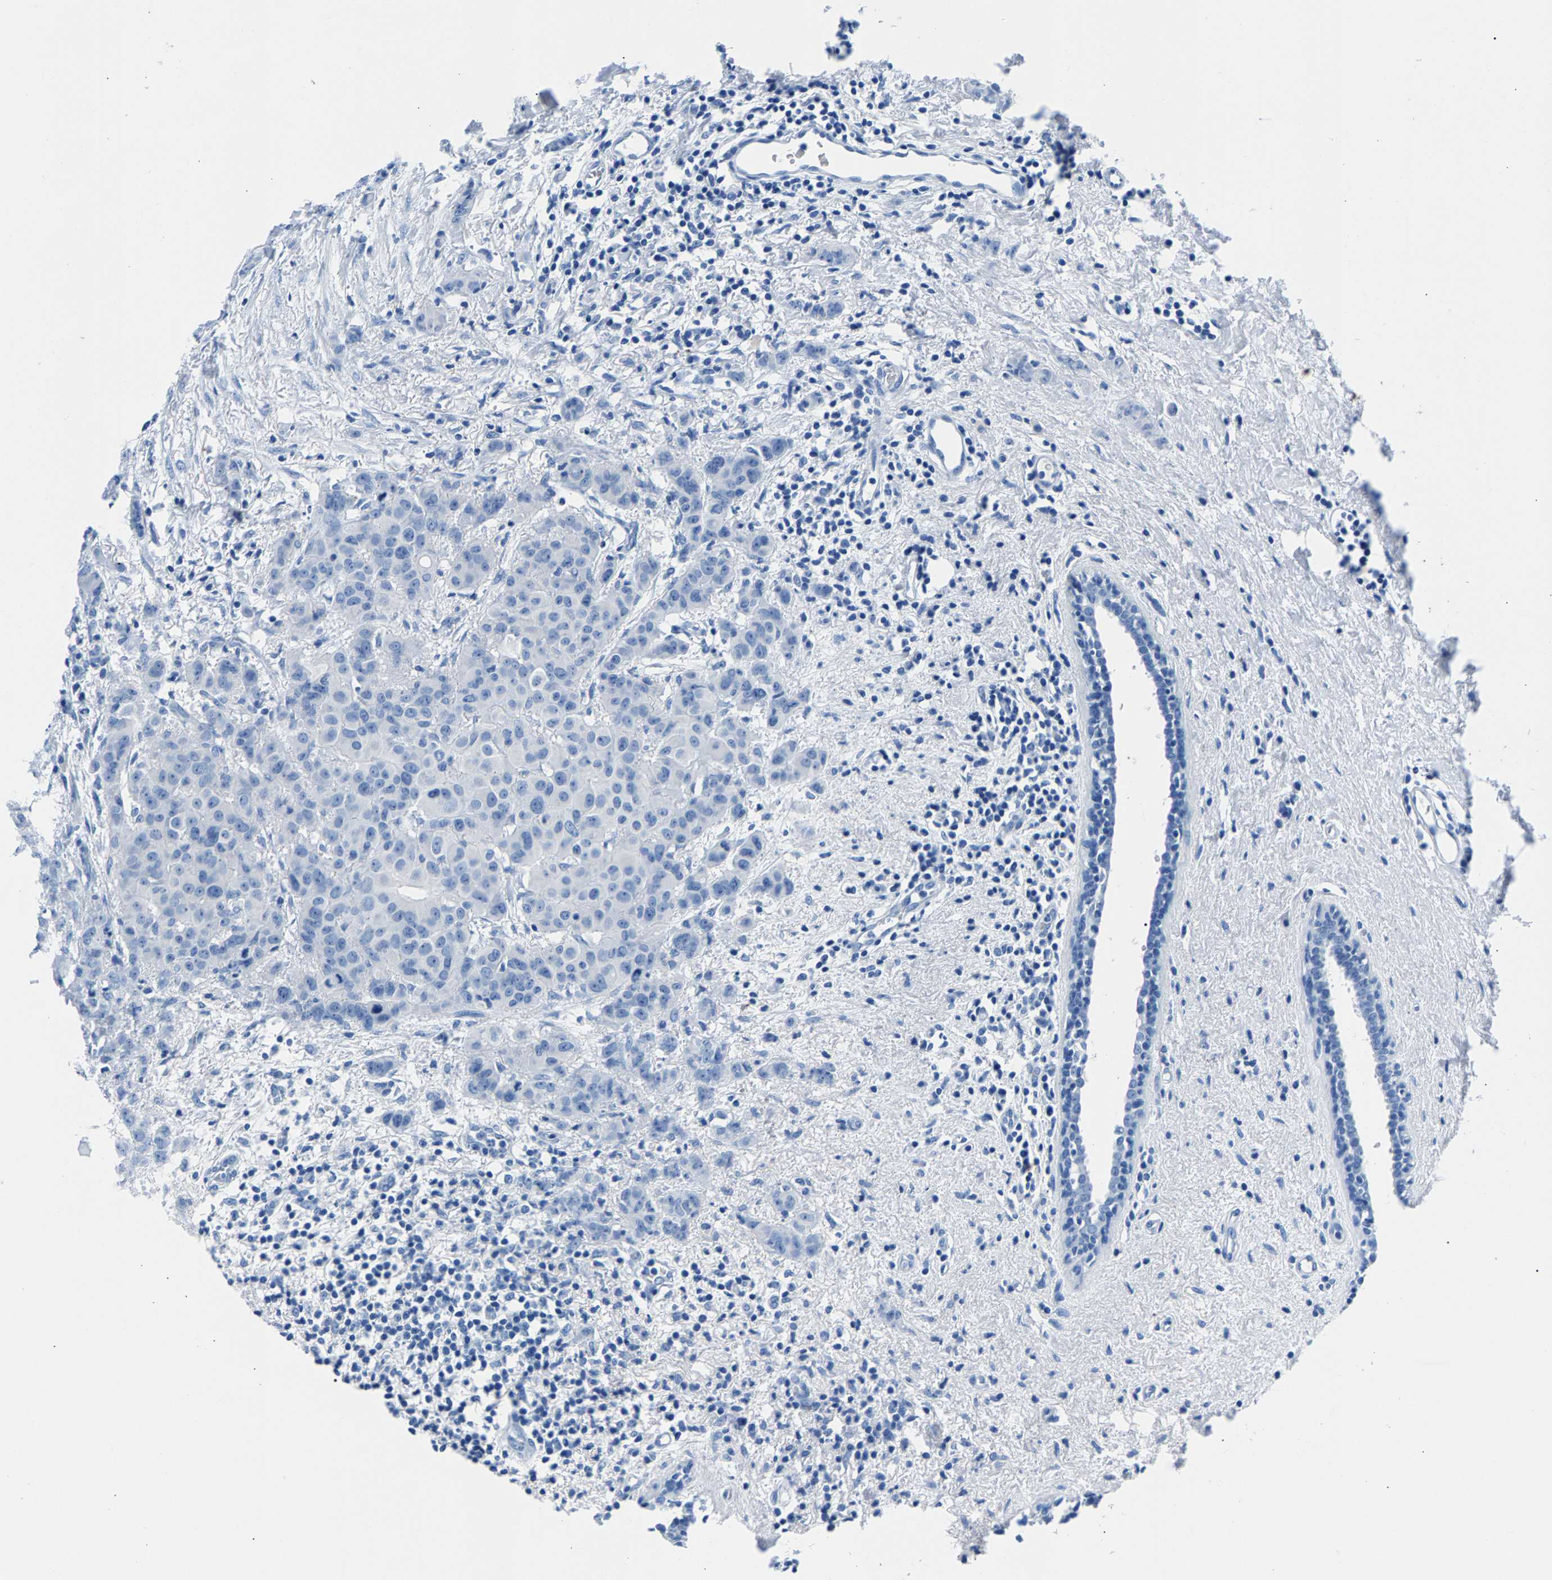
{"staining": {"intensity": "negative", "quantity": "none", "location": "none"}, "tissue": "breast cancer", "cell_type": "Tumor cells", "image_type": "cancer", "snomed": [{"axis": "morphology", "description": "Normal tissue, NOS"}, {"axis": "morphology", "description": "Duct carcinoma"}, {"axis": "topography", "description": "Breast"}], "caption": "Immunohistochemistry image of neoplastic tissue: human breast cancer stained with DAB displays no significant protein expression in tumor cells.", "gene": "CPS1", "patient": {"sex": "female", "age": 40}}